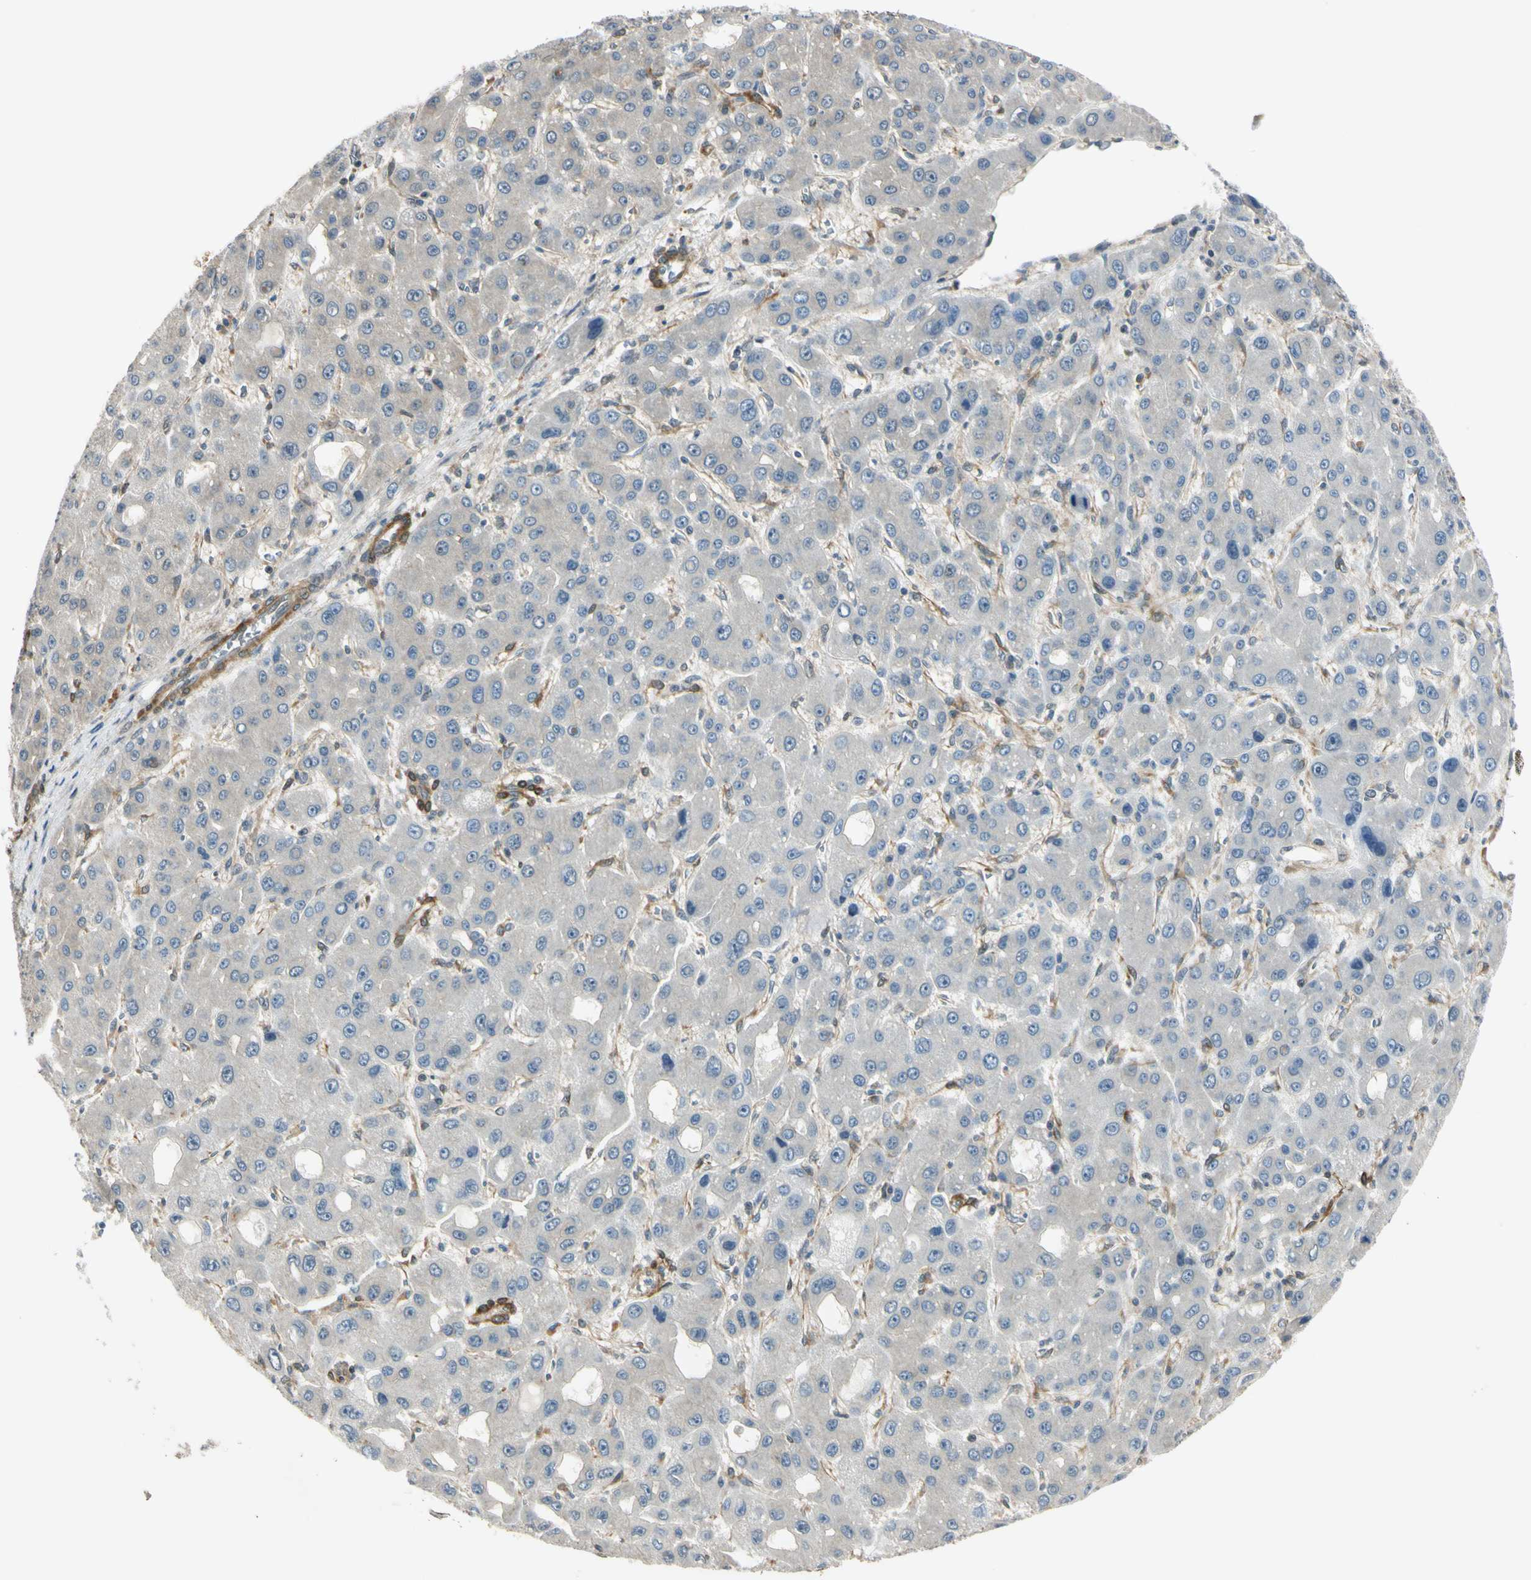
{"staining": {"intensity": "negative", "quantity": "none", "location": "none"}, "tissue": "liver cancer", "cell_type": "Tumor cells", "image_type": "cancer", "snomed": [{"axis": "morphology", "description": "Carcinoma, Hepatocellular, NOS"}, {"axis": "topography", "description": "Liver"}], "caption": "This is an IHC histopathology image of human hepatocellular carcinoma (liver). There is no positivity in tumor cells.", "gene": "RASGRF1", "patient": {"sex": "male", "age": 55}}